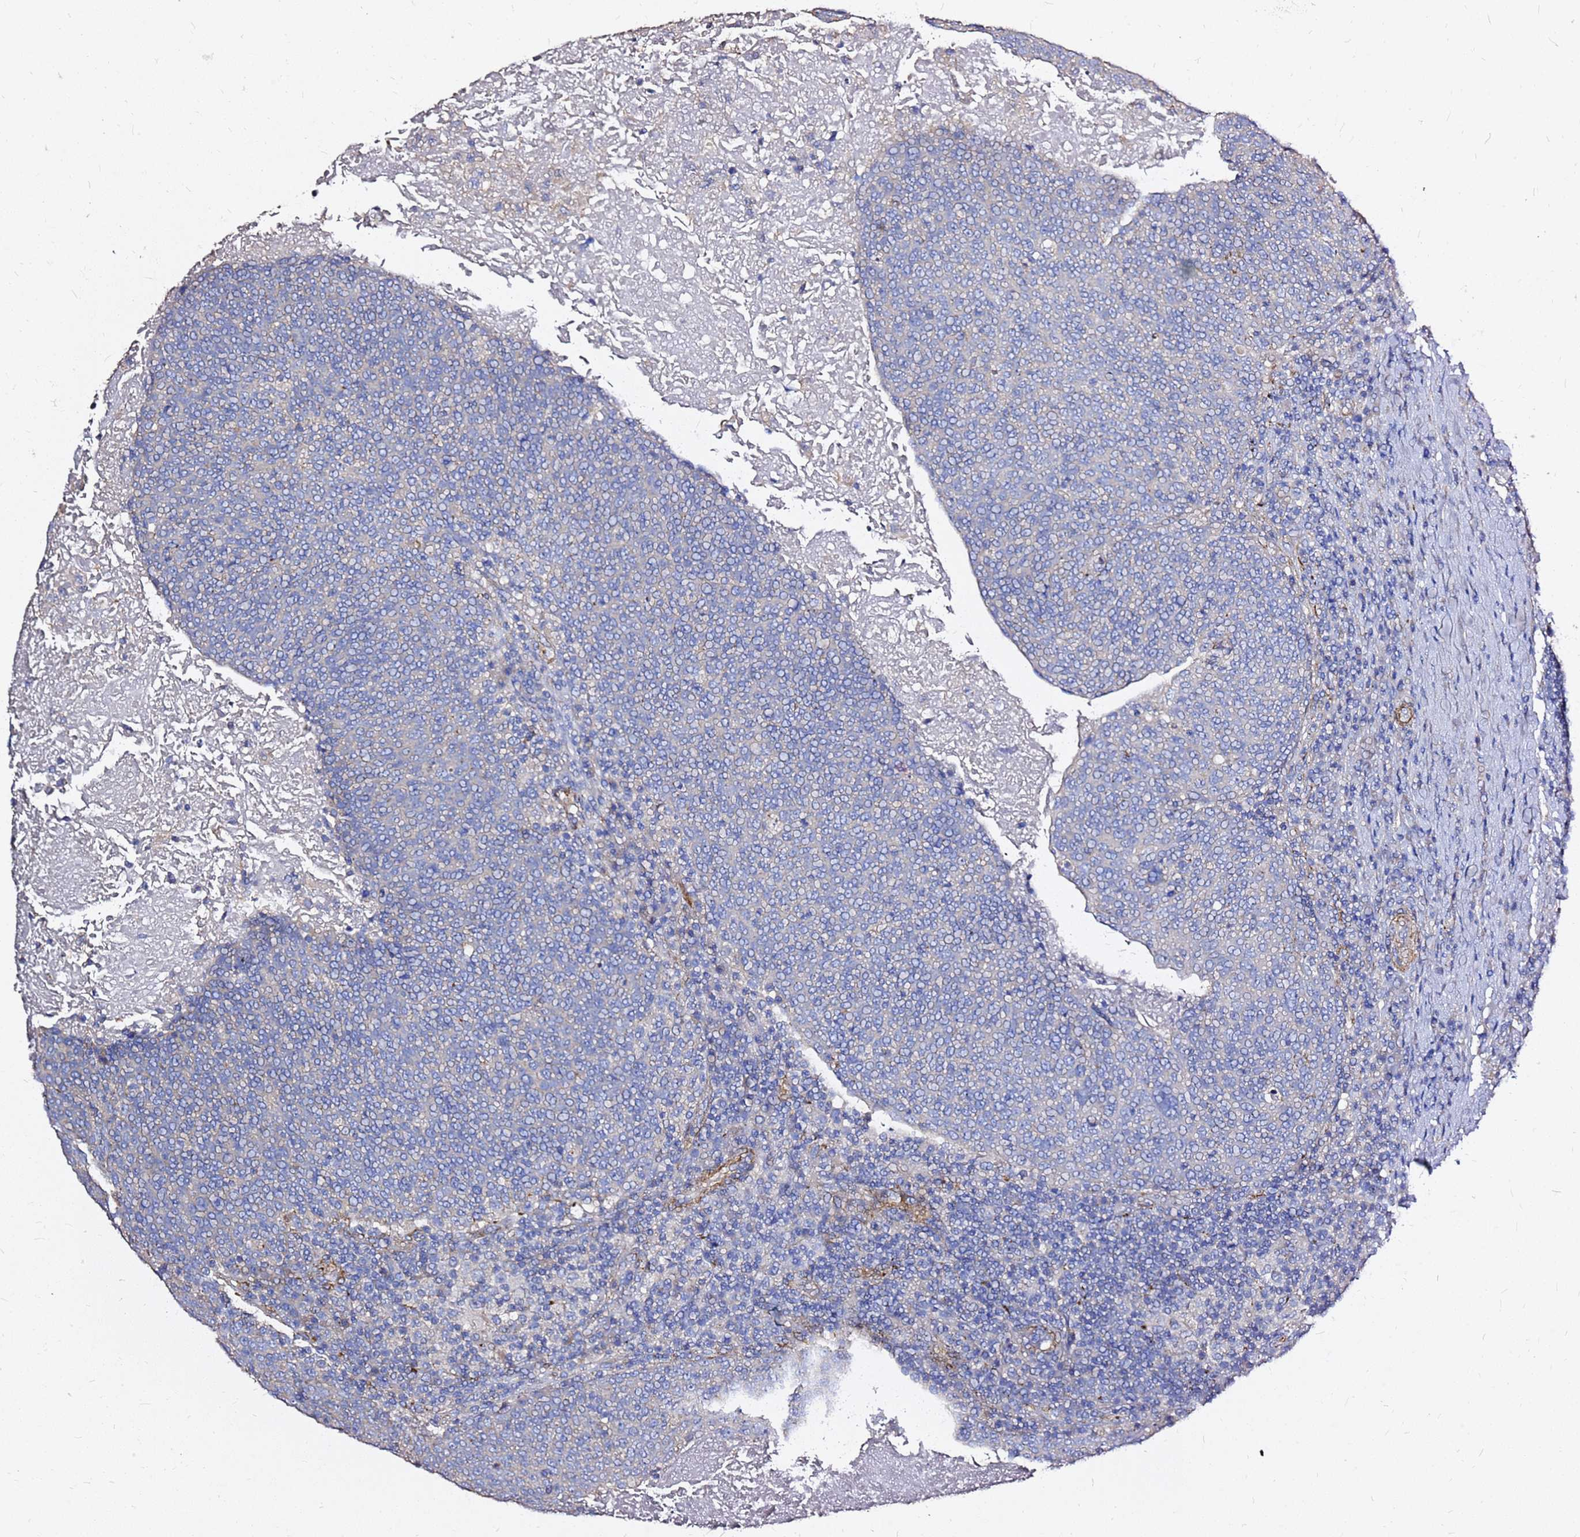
{"staining": {"intensity": "negative", "quantity": "none", "location": "none"}, "tissue": "head and neck cancer", "cell_type": "Tumor cells", "image_type": "cancer", "snomed": [{"axis": "morphology", "description": "Squamous cell carcinoma, NOS"}, {"axis": "morphology", "description": "Squamous cell carcinoma, metastatic, NOS"}, {"axis": "topography", "description": "Lymph node"}, {"axis": "topography", "description": "Head-Neck"}], "caption": "An image of head and neck cancer (metastatic squamous cell carcinoma) stained for a protein exhibits no brown staining in tumor cells.", "gene": "EXD3", "patient": {"sex": "male", "age": 62}}